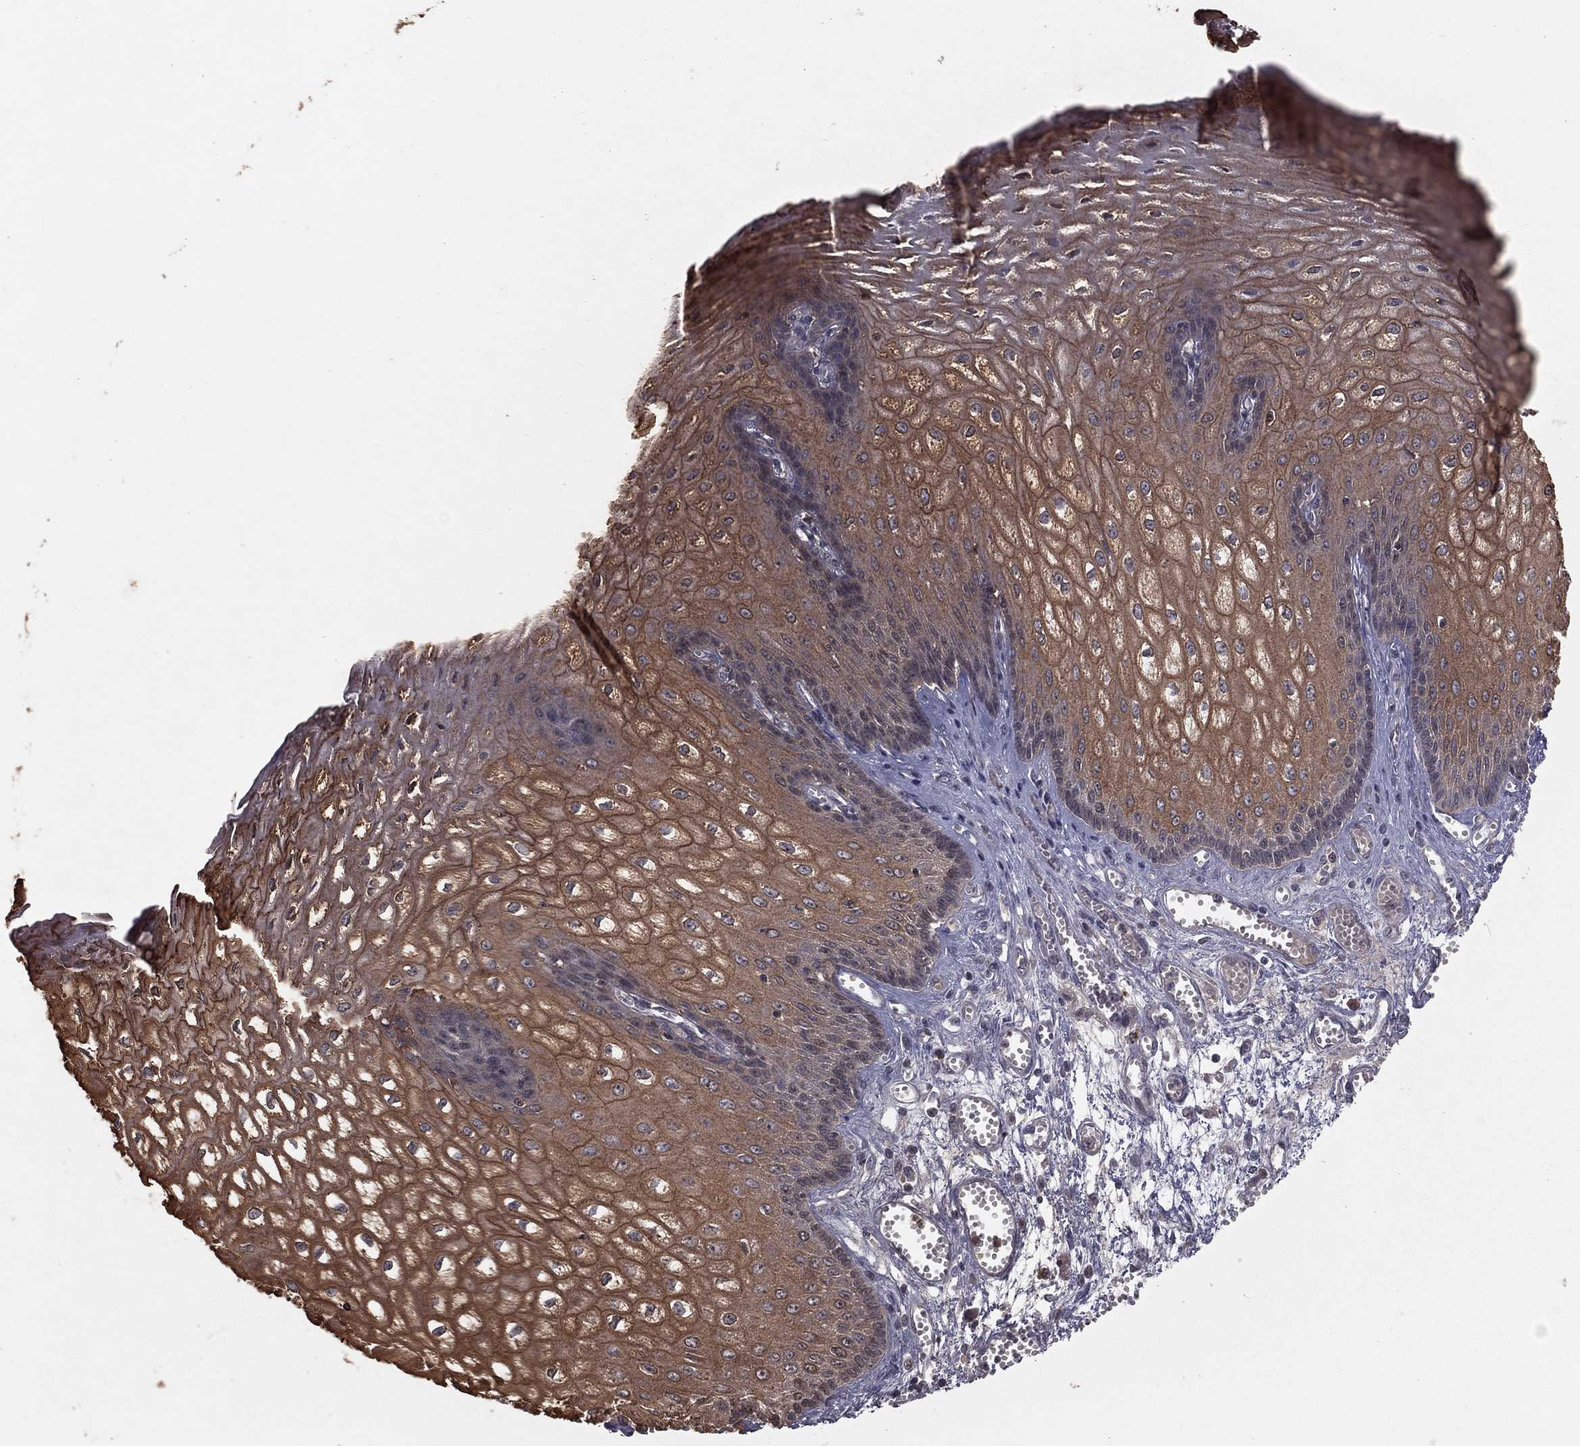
{"staining": {"intensity": "strong", "quantity": "<25%", "location": "cytoplasmic/membranous"}, "tissue": "esophagus", "cell_type": "Squamous epithelial cells", "image_type": "normal", "snomed": [{"axis": "morphology", "description": "Normal tissue, NOS"}, {"axis": "topography", "description": "Esophagus"}], "caption": "Protein expression analysis of normal esophagus exhibits strong cytoplasmic/membranous positivity in about <25% of squamous epithelial cells. (DAB (3,3'-diaminobenzidine) = brown stain, brightfield microscopy at high magnification).", "gene": "ZDHHC15", "patient": {"sex": "male", "age": 58}}